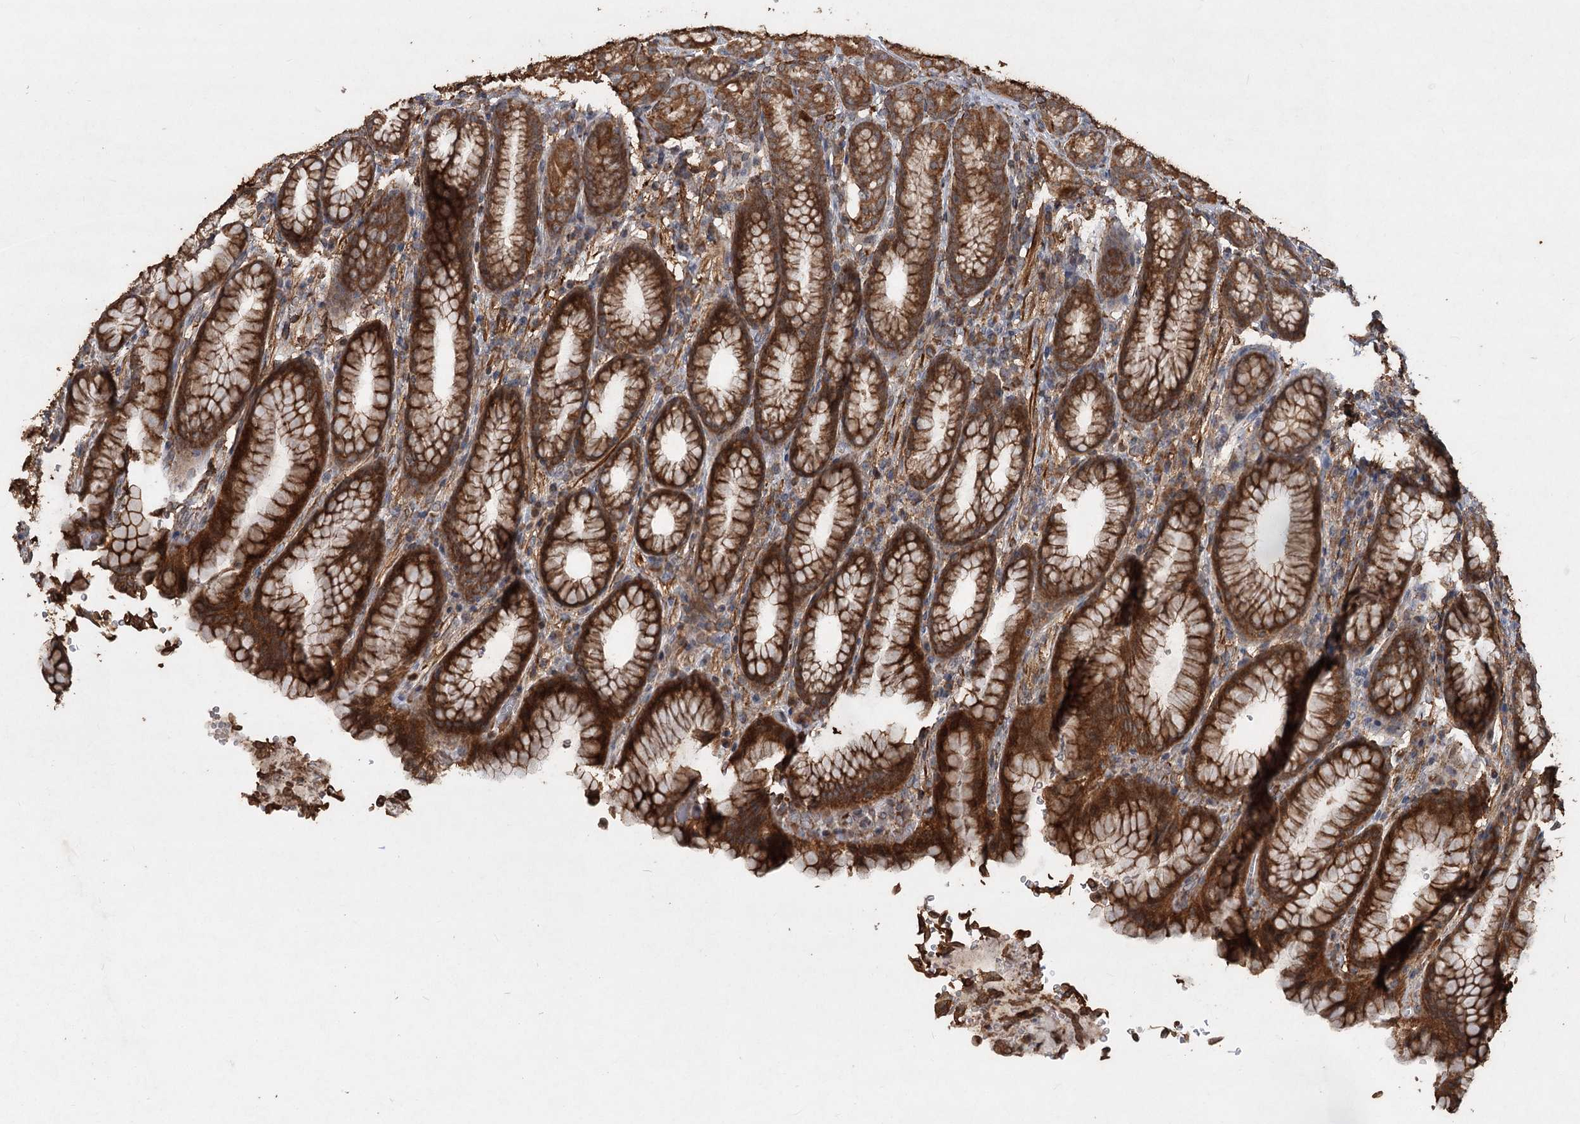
{"staining": {"intensity": "strong", "quantity": ">75%", "location": "cytoplasmic/membranous"}, "tissue": "stomach", "cell_type": "Glandular cells", "image_type": "normal", "snomed": [{"axis": "morphology", "description": "Normal tissue, NOS"}, {"axis": "topography", "description": "Stomach"}], "caption": "Immunohistochemical staining of benign stomach reveals strong cytoplasmic/membranous protein positivity in approximately >75% of glandular cells. (DAB IHC, brown staining for protein, blue staining for nuclei).", "gene": "PIK3C2A", "patient": {"sex": "male", "age": 42}}